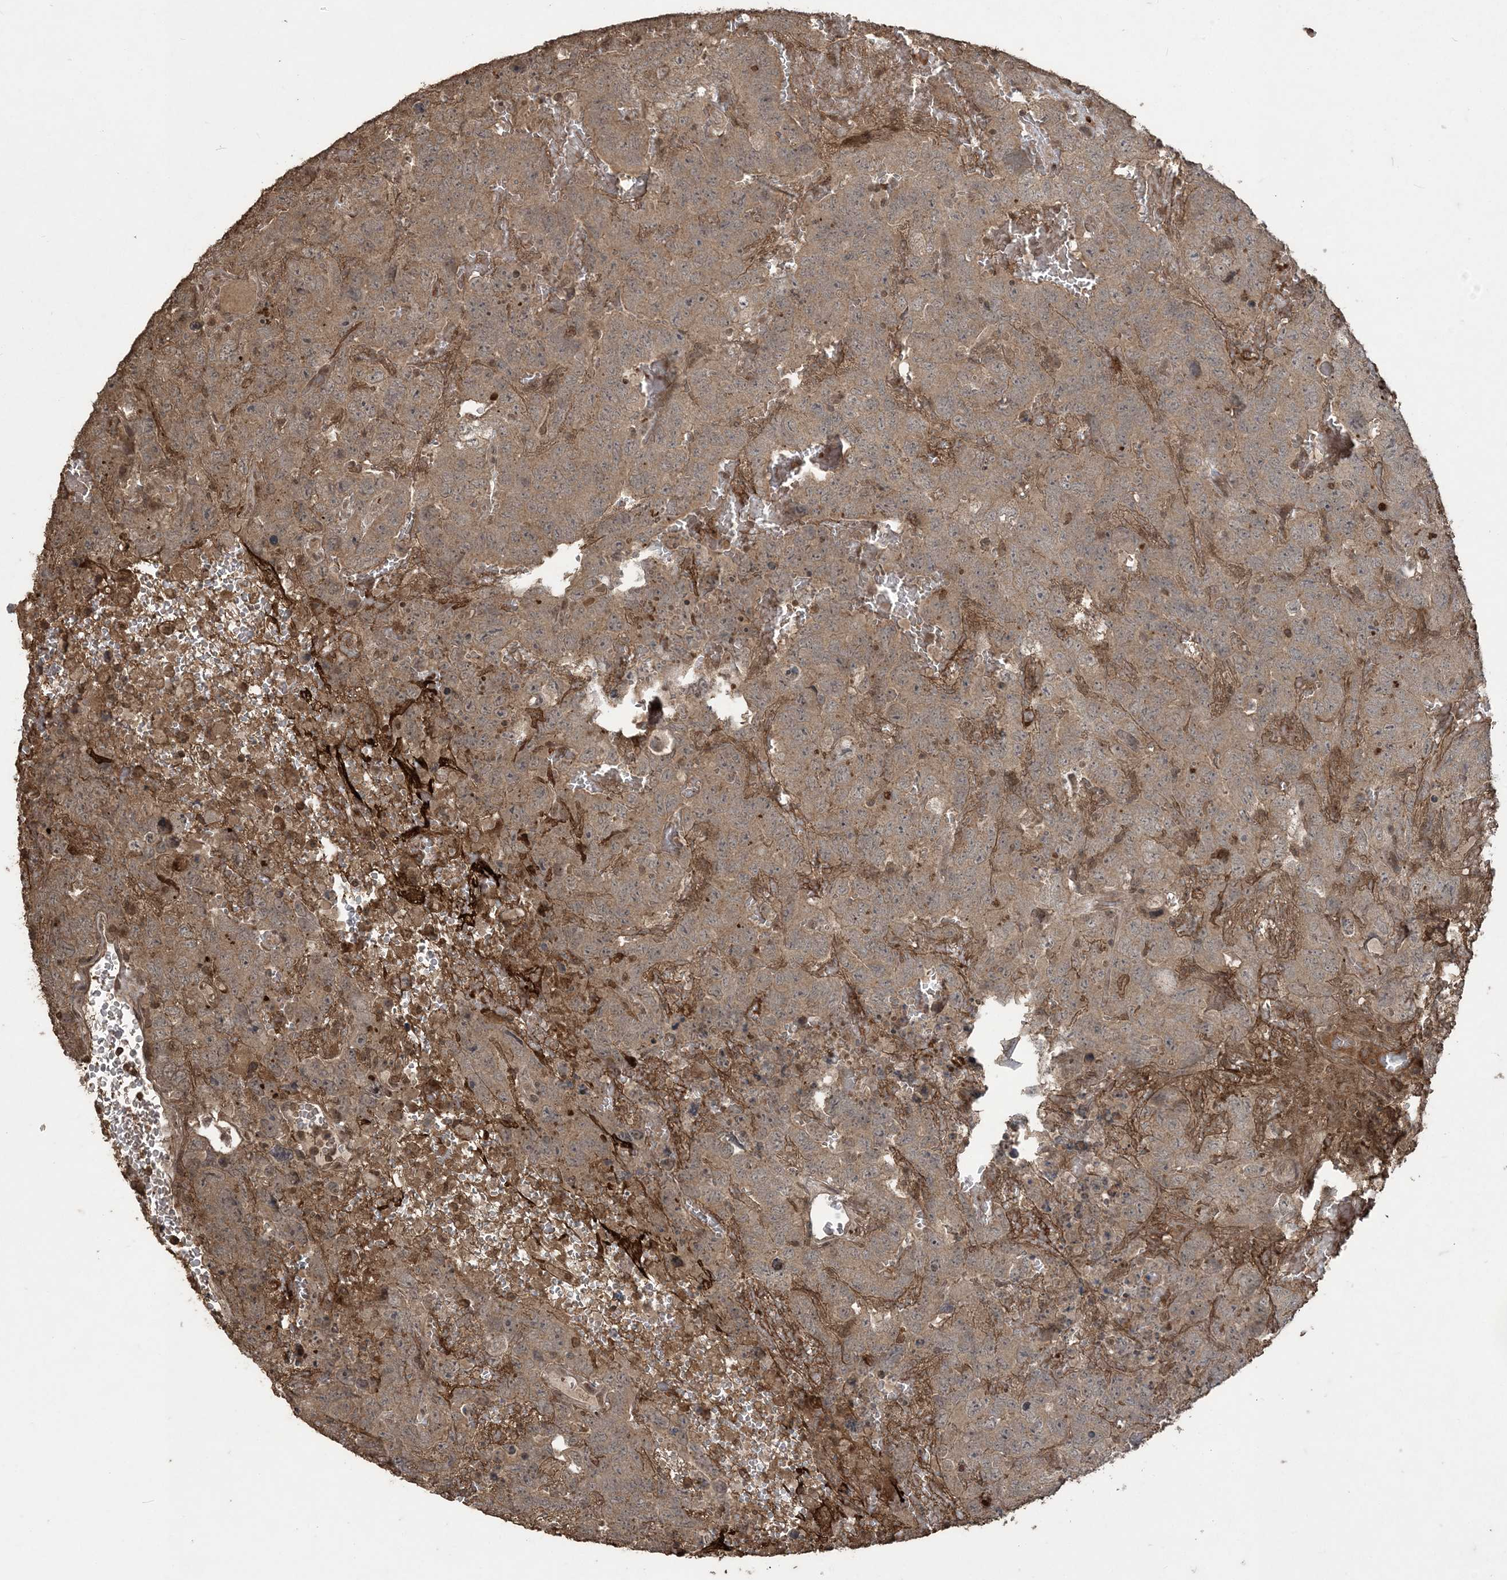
{"staining": {"intensity": "moderate", "quantity": ">75%", "location": "cytoplasmic/membranous"}, "tissue": "testis cancer", "cell_type": "Tumor cells", "image_type": "cancer", "snomed": [{"axis": "morphology", "description": "Carcinoma, Embryonal, NOS"}, {"axis": "topography", "description": "Testis"}], "caption": "The immunohistochemical stain shows moderate cytoplasmic/membranous staining in tumor cells of embryonal carcinoma (testis) tissue.", "gene": "EFCAB8", "patient": {"sex": "male", "age": 45}}